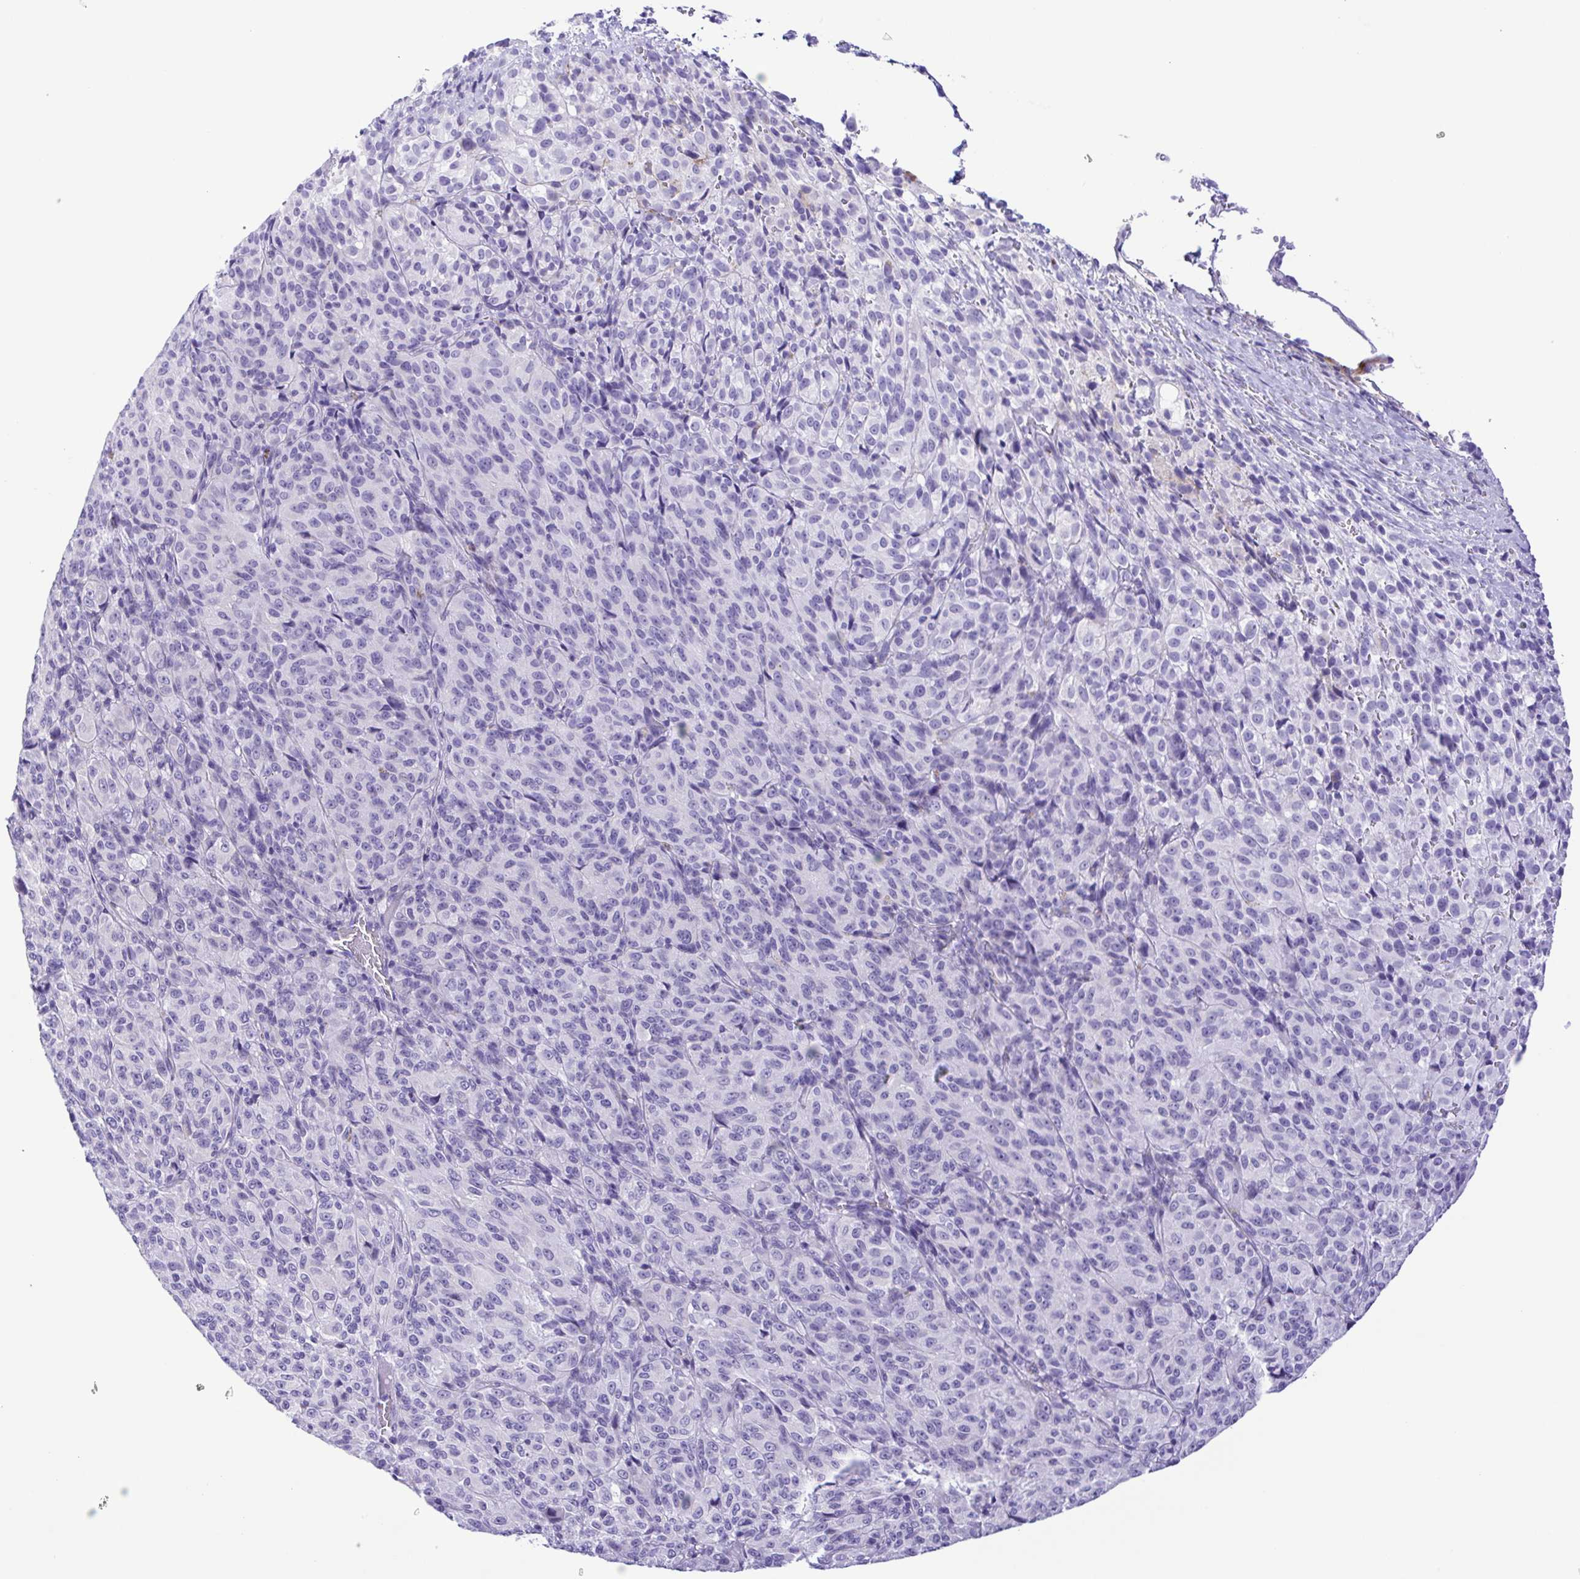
{"staining": {"intensity": "negative", "quantity": "none", "location": "none"}, "tissue": "melanoma", "cell_type": "Tumor cells", "image_type": "cancer", "snomed": [{"axis": "morphology", "description": "Malignant melanoma, Metastatic site"}, {"axis": "topography", "description": "Brain"}], "caption": "IHC micrograph of melanoma stained for a protein (brown), which reveals no expression in tumor cells.", "gene": "PAK3", "patient": {"sex": "female", "age": 56}}